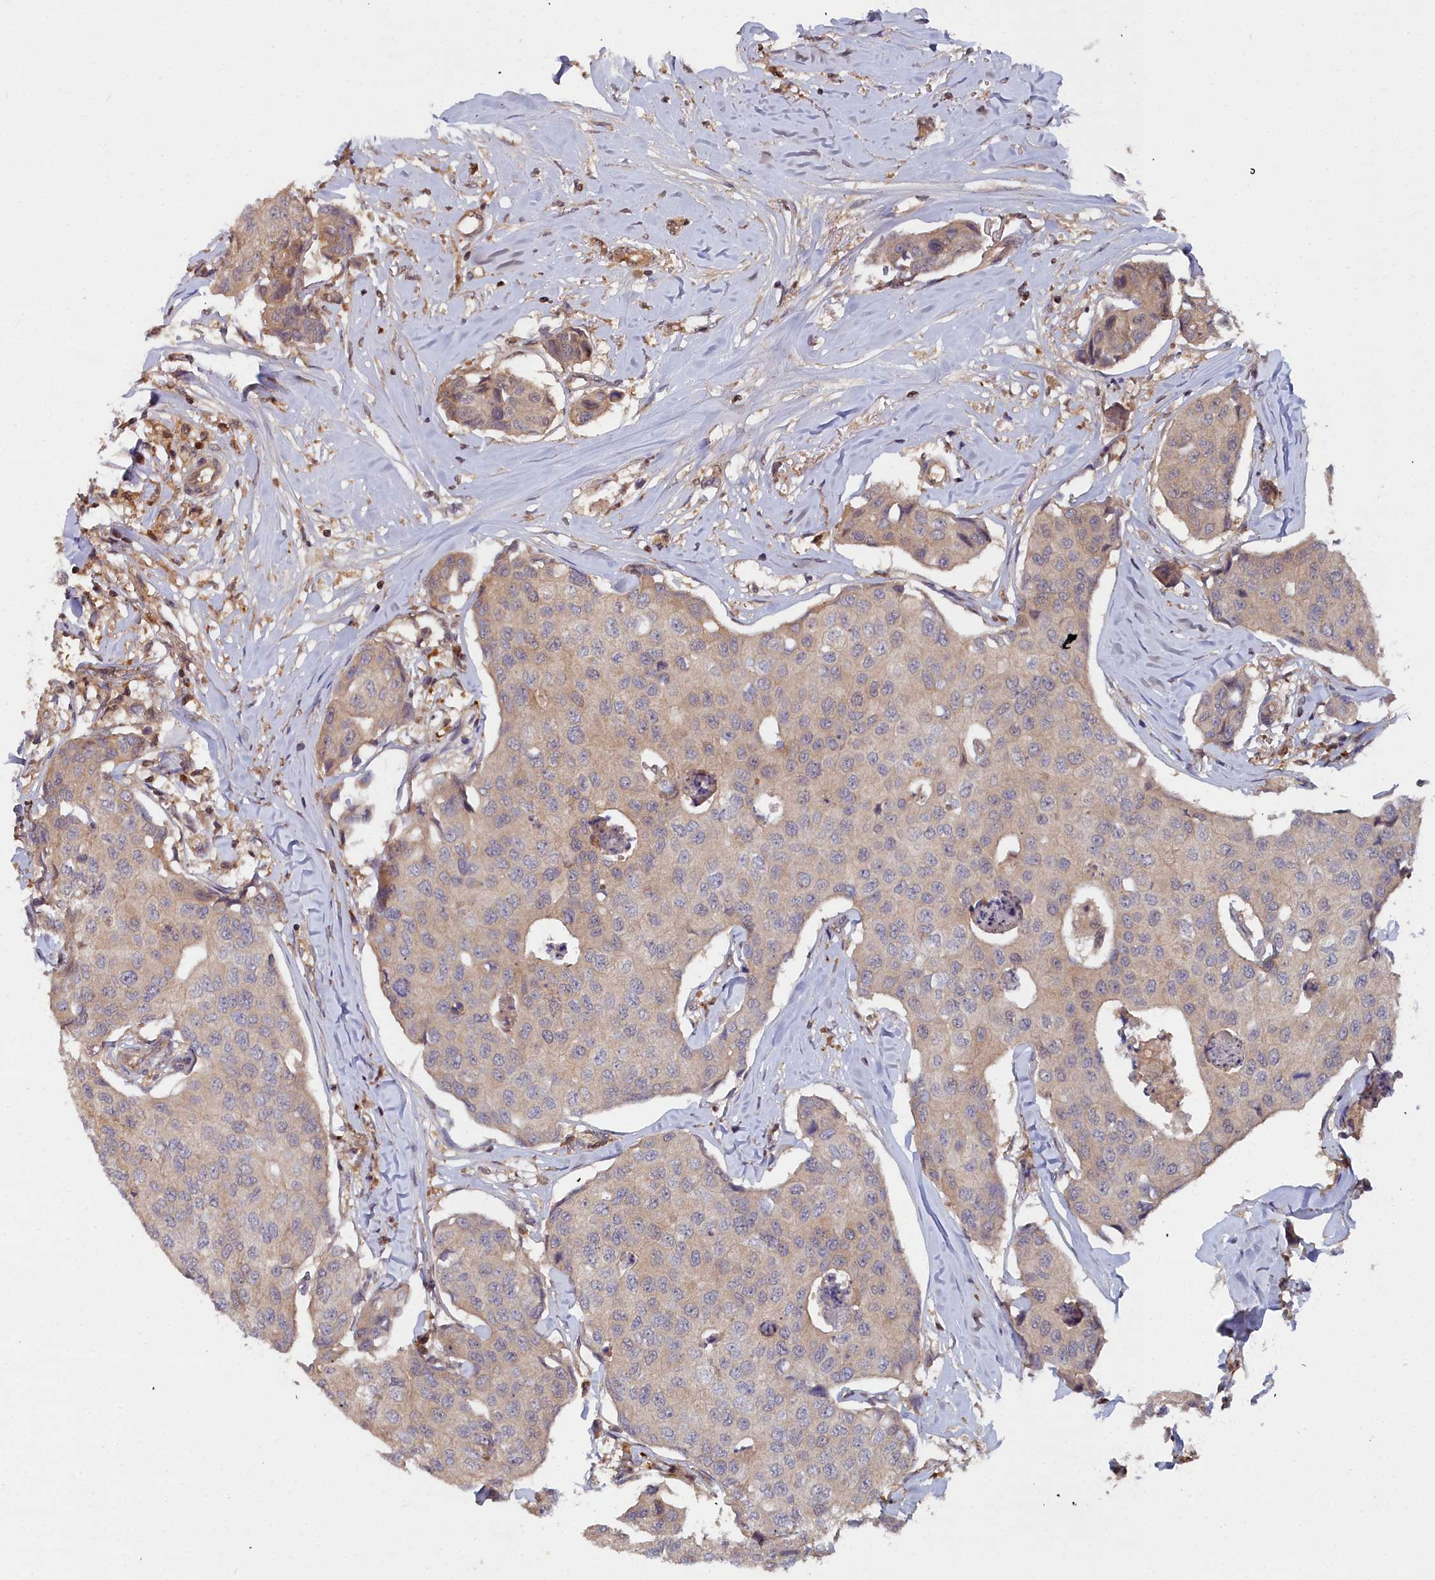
{"staining": {"intensity": "weak", "quantity": "25%-75%", "location": "cytoplasmic/membranous"}, "tissue": "breast cancer", "cell_type": "Tumor cells", "image_type": "cancer", "snomed": [{"axis": "morphology", "description": "Duct carcinoma"}, {"axis": "topography", "description": "Breast"}], "caption": "Tumor cells show low levels of weak cytoplasmic/membranous staining in approximately 25%-75% of cells in breast cancer (intraductal carcinoma).", "gene": "GFRA2", "patient": {"sex": "female", "age": 80}}